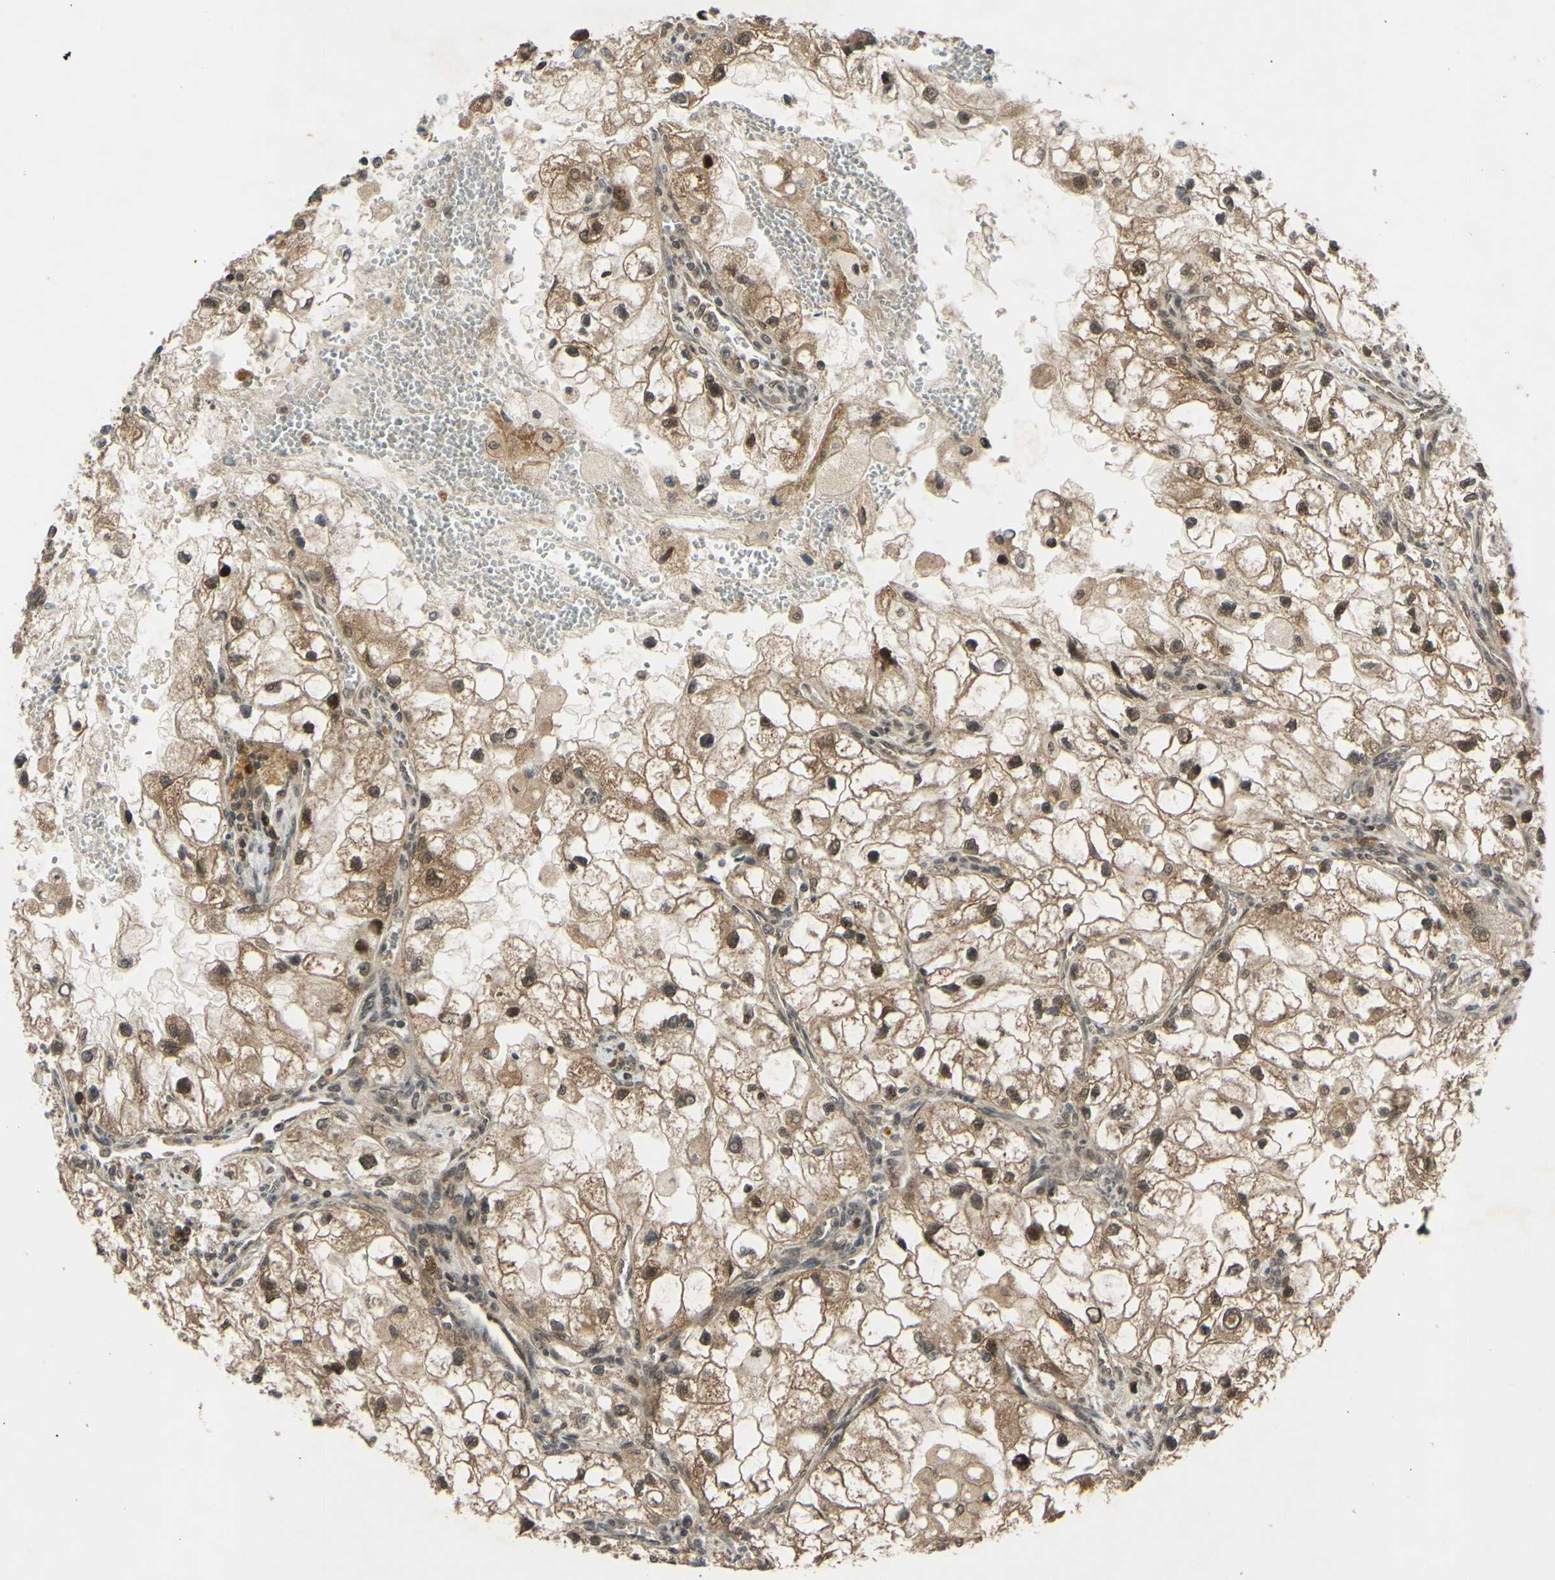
{"staining": {"intensity": "moderate", "quantity": ">75%", "location": "cytoplasmic/membranous,nuclear"}, "tissue": "renal cancer", "cell_type": "Tumor cells", "image_type": "cancer", "snomed": [{"axis": "morphology", "description": "Adenocarcinoma, NOS"}, {"axis": "topography", "description": "Kidney"}], "caption": "DAB (3,3'-diaminobenzidine) immunohistochemical staining of renal adenocarcinoma demonstrates moderate cytoplasmic/membranous and nuclear protein expression in about >75% of tumor cells. (DAB (3,3'-diaminobenzidine) IHC with brightfield microscopy, high magnification).", "gene": "ABCC8", "patient": {"sex": "female", "age": 70}}